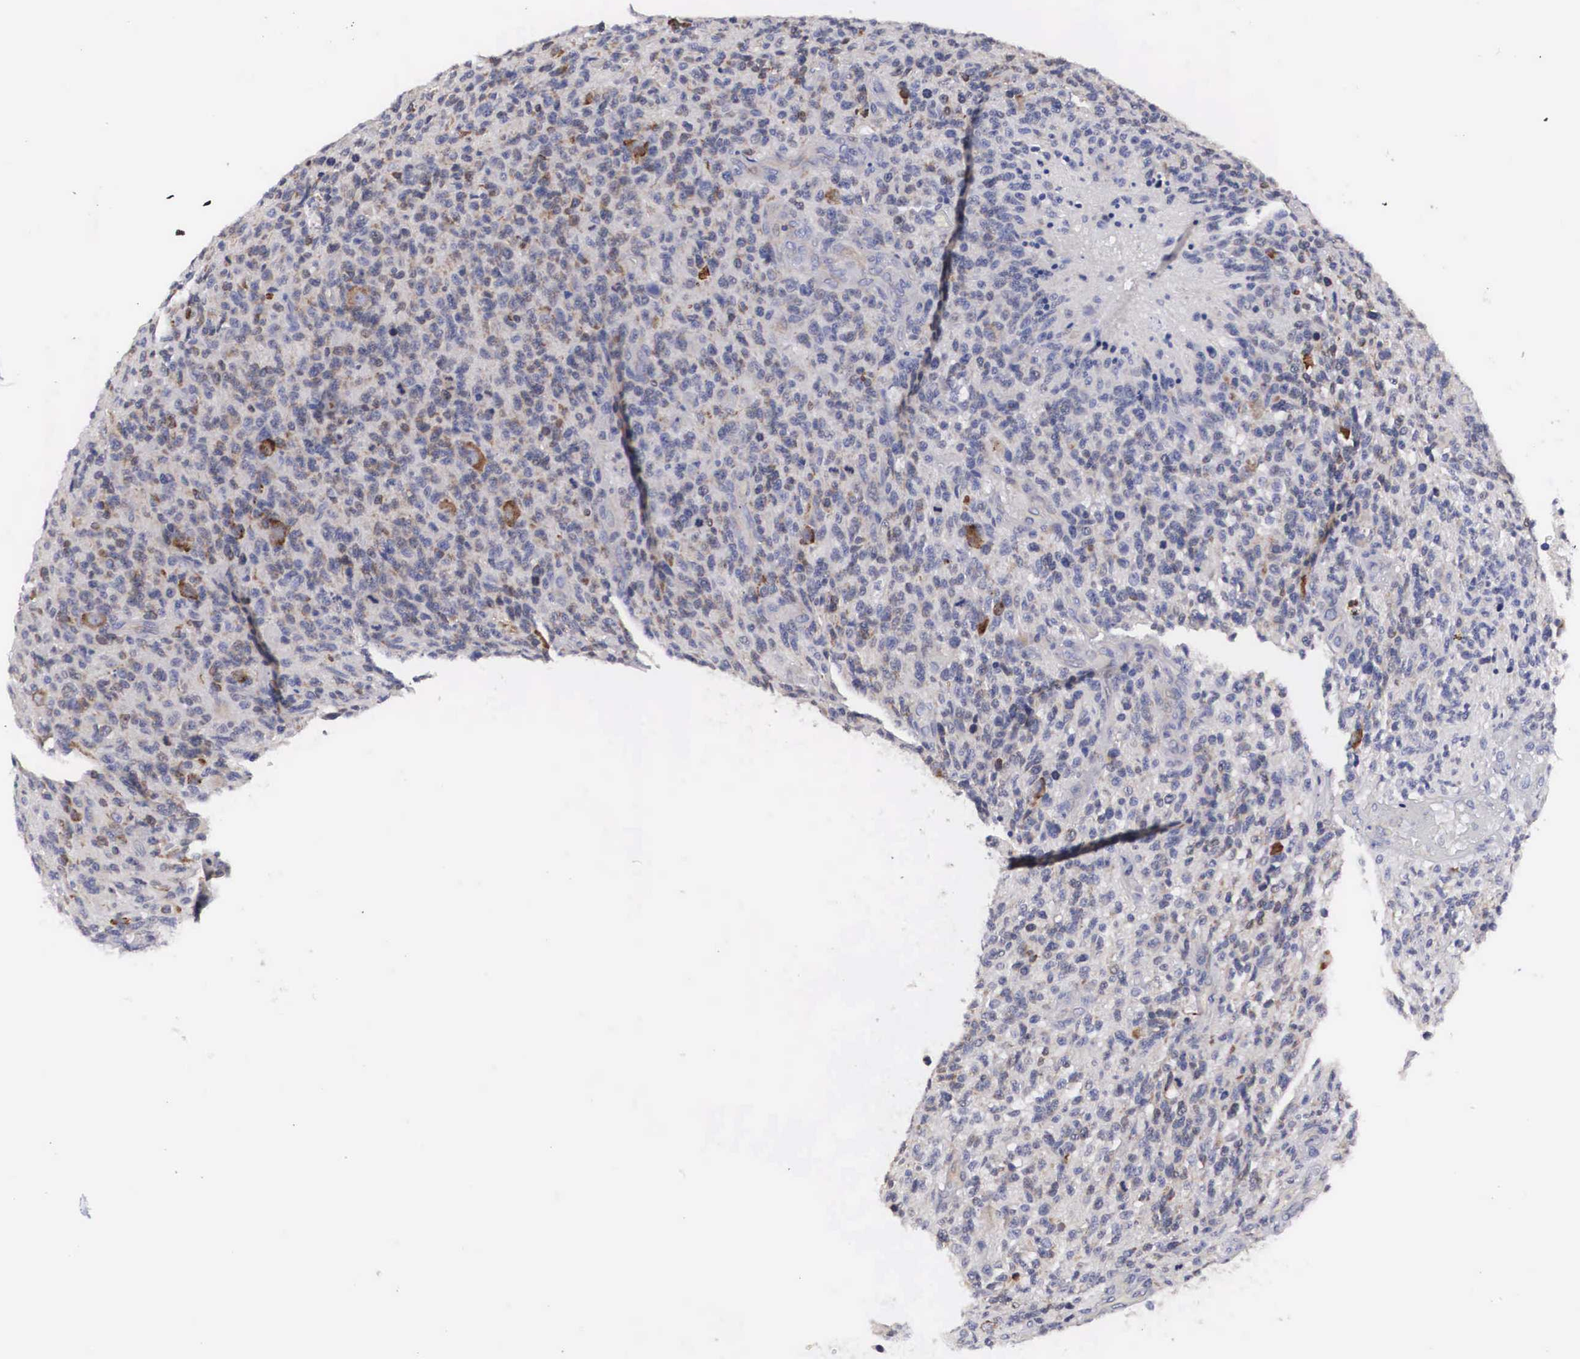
{"staining": {"intensity": "negative", "quantity": "none", "location": "none"}, "tissue": "glioma", "cell_type": "Tumor cells", "image_type": "cancer", "snomed": [{"axis": "morphology", "description": "Glioma, malignant, High grade"}, {"axis": "topography", "description": "Brain"}], "caption": "An image of glioma stained for a protein displays no brown staining in tumor cells.", "gene": "ARMCX3", "patient": {"sex": "male", "age": 36}}